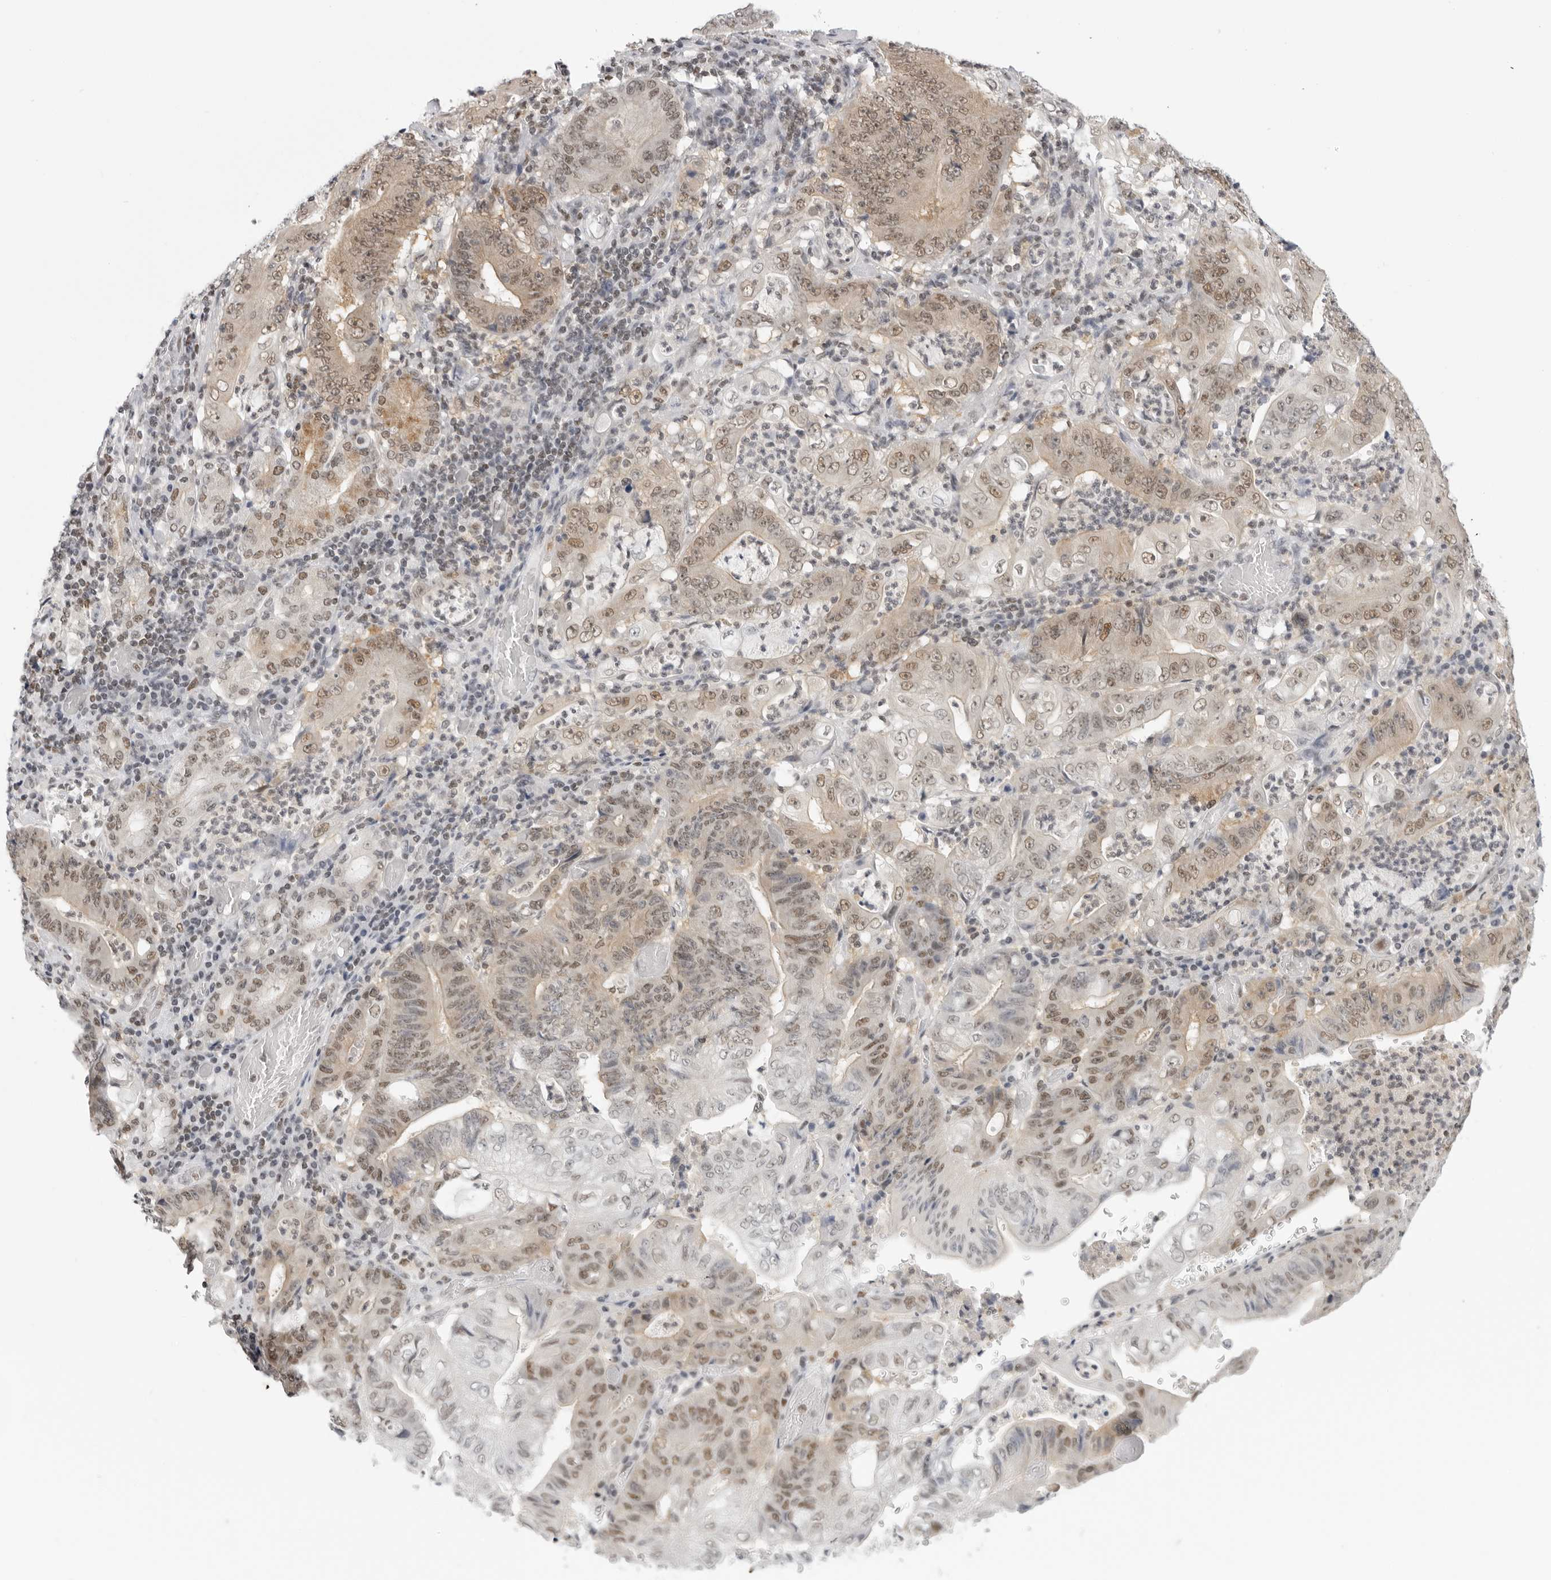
{"staining": {"intensity": "weak", "quantity": ">75%", "location": "cytoplasmic/membranous,nuclear"}, "tissue": "stomach cancer", "cell_type": "Tumor cells", "image_type": "cancer", "snomed": [{"axis": "morphology", "description": "Adenocarcinoma, NOS"}, {"axis": "topography", "description": "Stomach"}], "caption": "Stomach adenocarcinoma stained for a protein (brown) displays weak cytoplasmic/membranous and nuclear positive staining in approximately >75% of tumor cells.", "gene": "RPA2", "patient": {"sex": "female", "age": 73}}